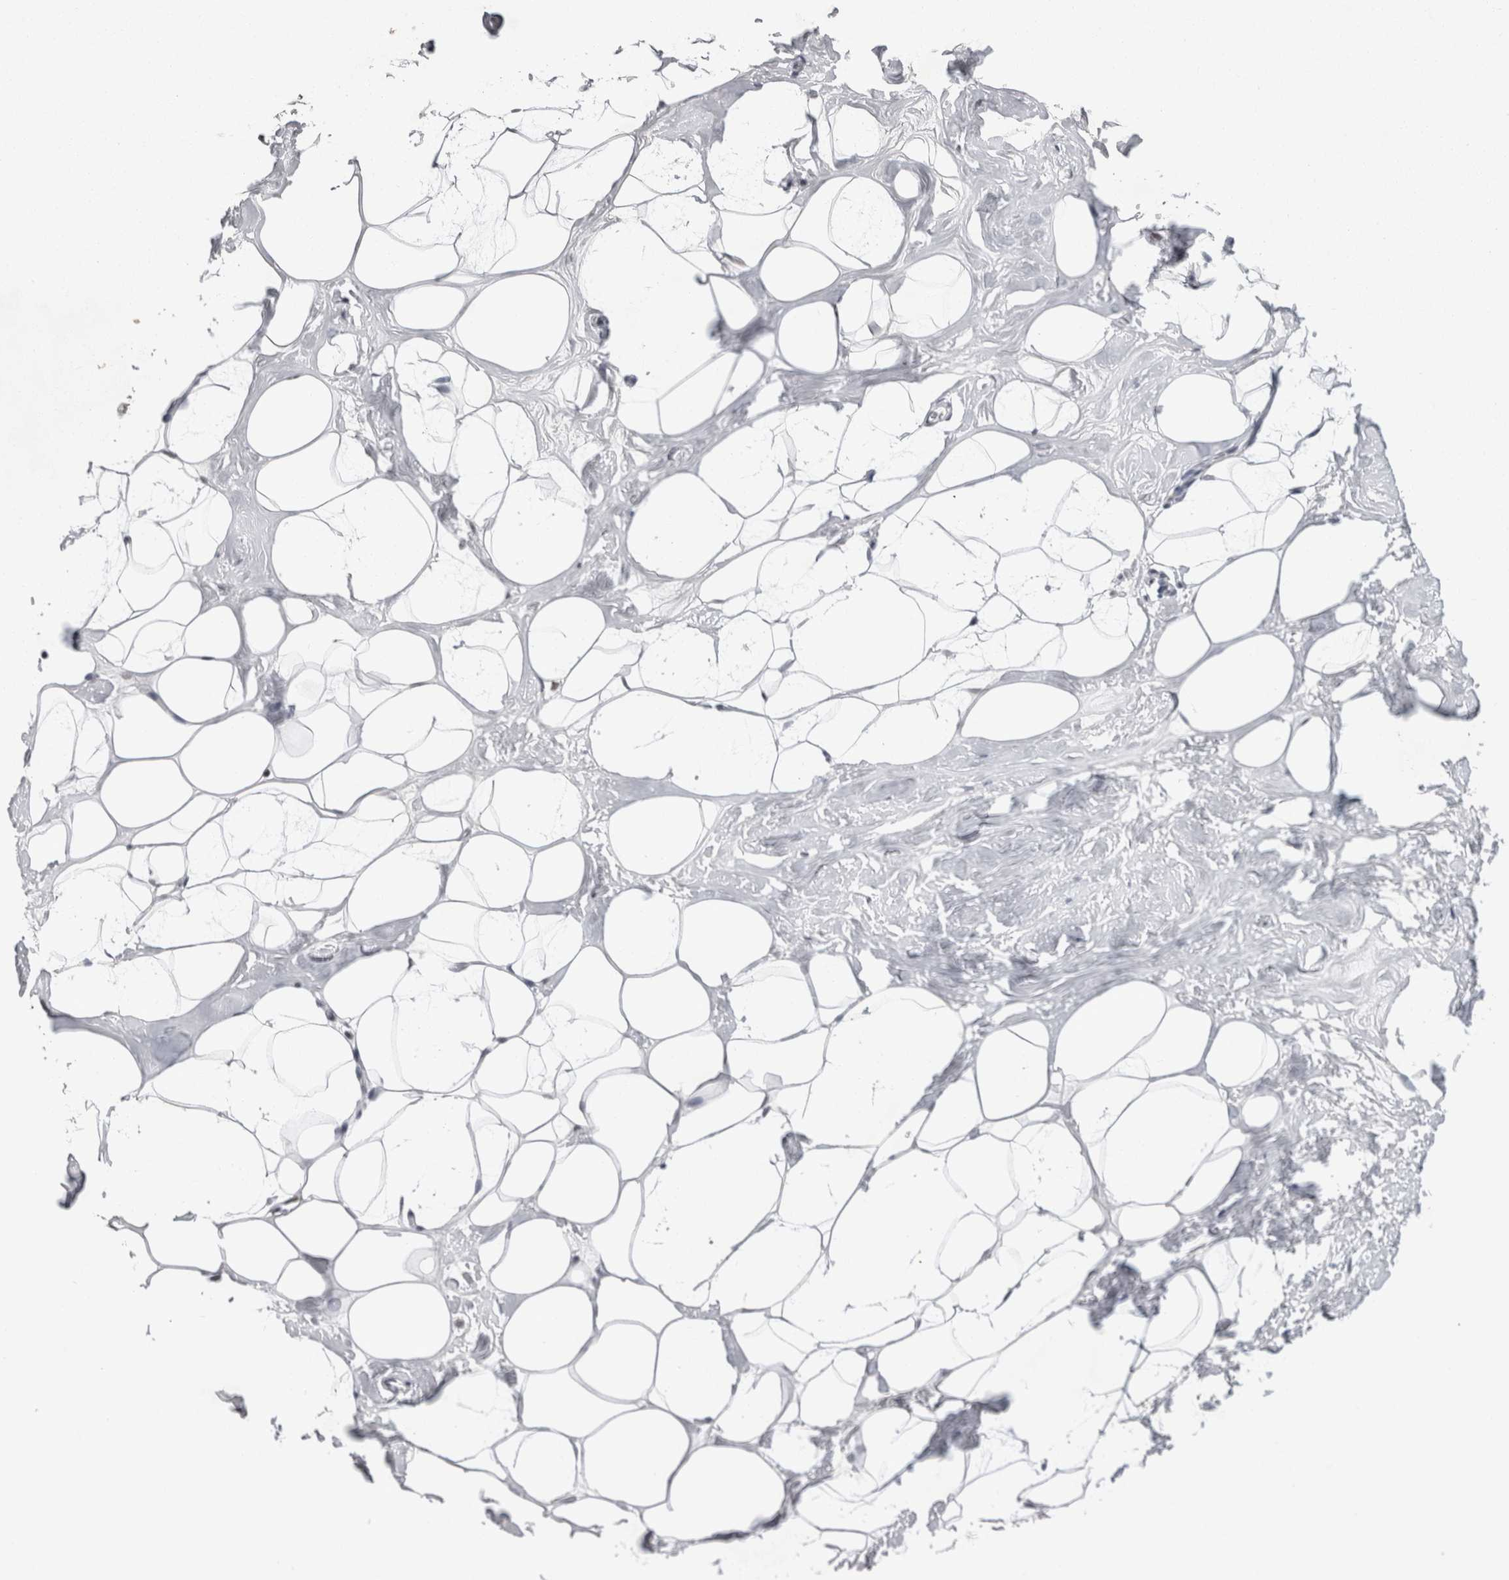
{"staining": {"intensity": "negative", "quantity": "none", "location": "none"}, "tissue": "adipose tissue", "cell_type": "Adipocytes", "image_type": "normal", "snomed": [{"axis": "morphology", "description": "Normal tissue, NOS"}, {"axis": "morphology", "description": "Fibrosis, NOS"}, {"axis": "topography", "description": "Breast"}, {"axis": "topography", "description": "Adipose tissue"}], "caption": "IHC of normal adipose tissue shows no expression in adipocytes.", "gene": "PSMB2", "patient": {"sex": "female", "age": 39}}